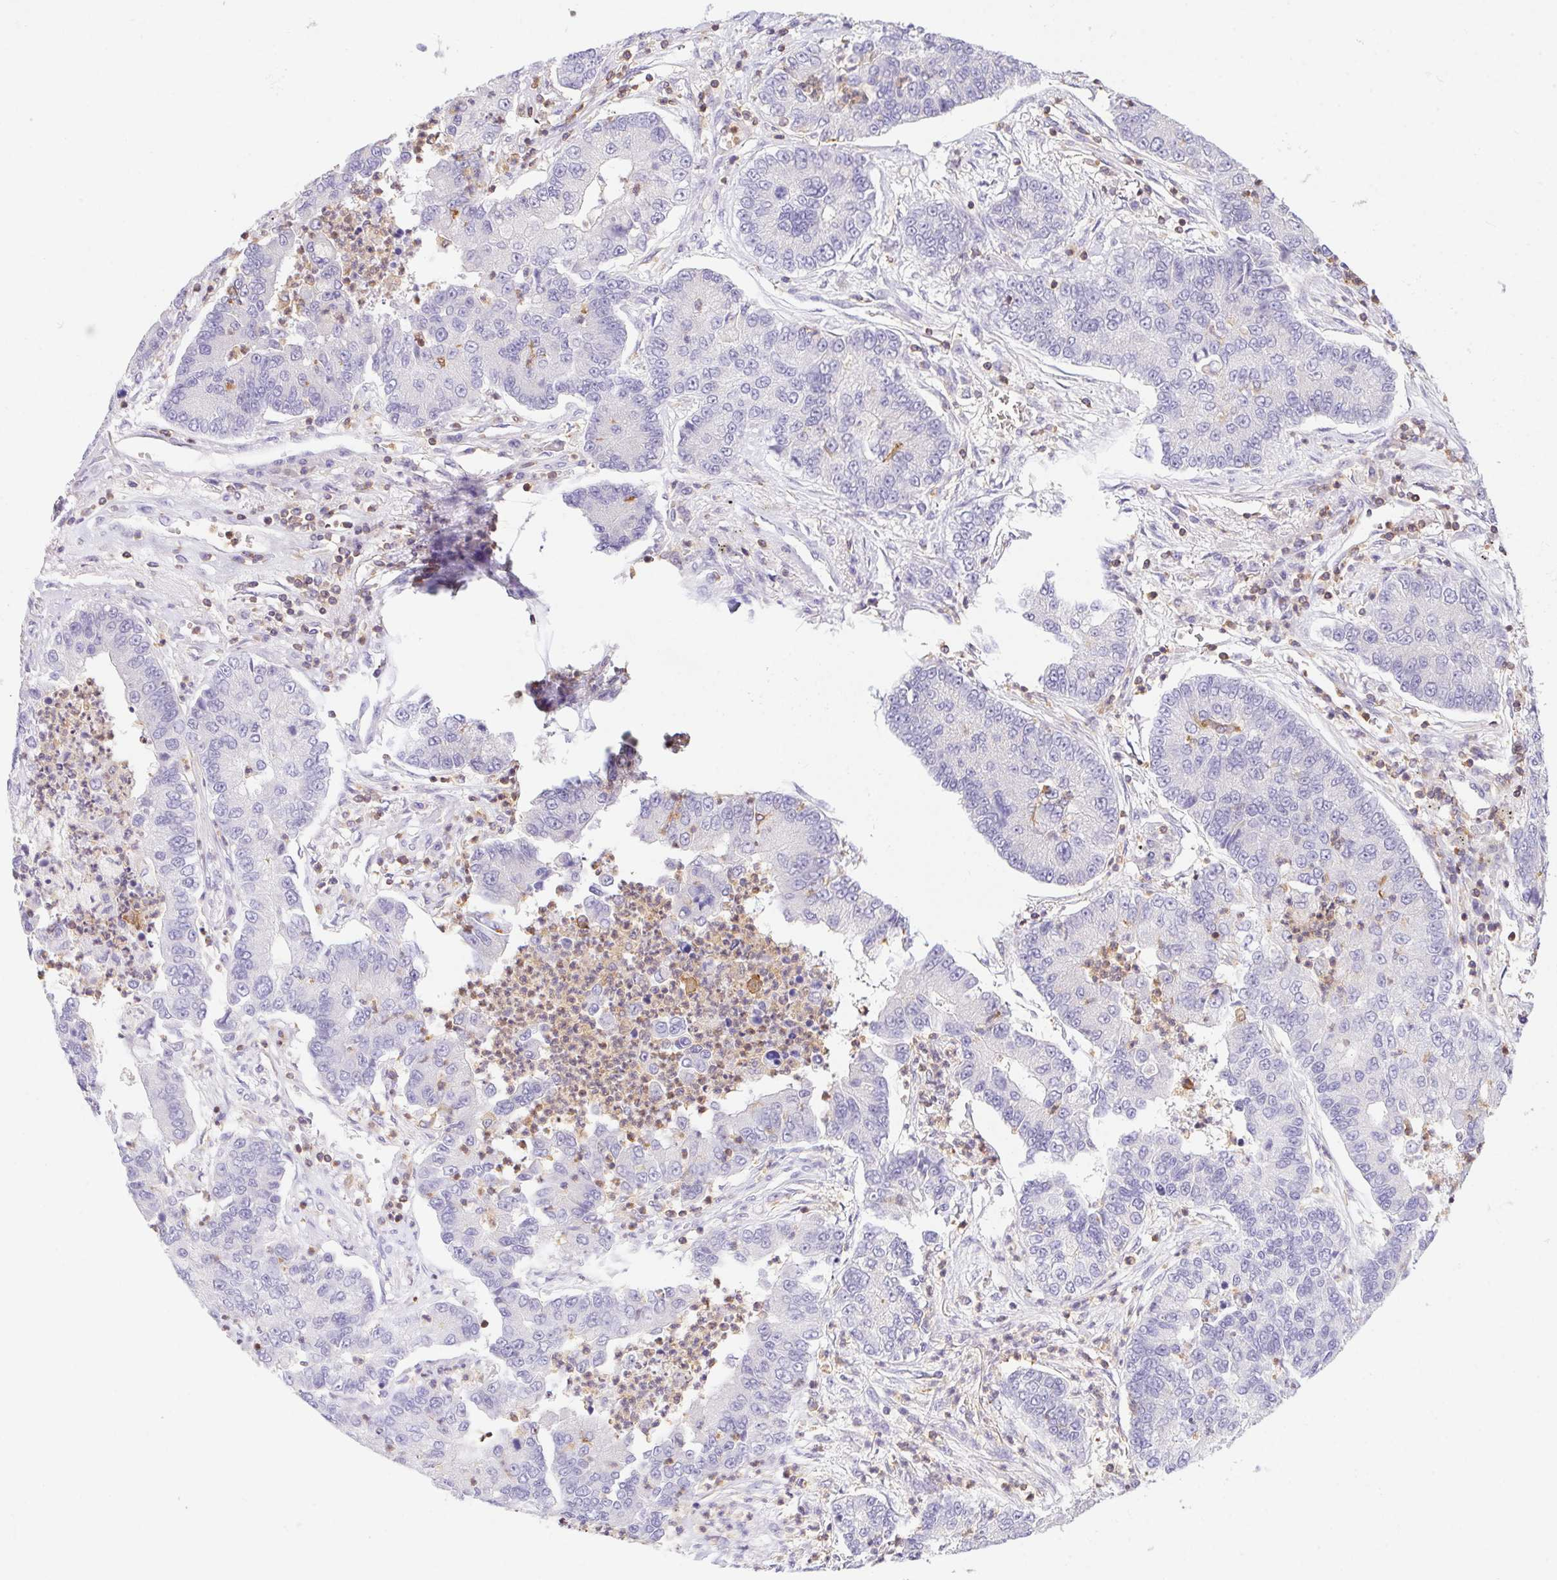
{"staining": {"intensity": "negative", "quantity": "none", "location": "none"}, "tissue": "lung cancer", "cell_type": "Tumor cells", "image_type": "cancer", "snomed": [{"axis": "morphology", "description": "Adenocarcinoma, NOS"}, {"axis": "topography", "description": "Lung"}], "caption": "Tumor cells are negative for brown protein staining in lung cancer.", "gene": "APBB1IP", "patient": {"sex": "female", "age": 57}}